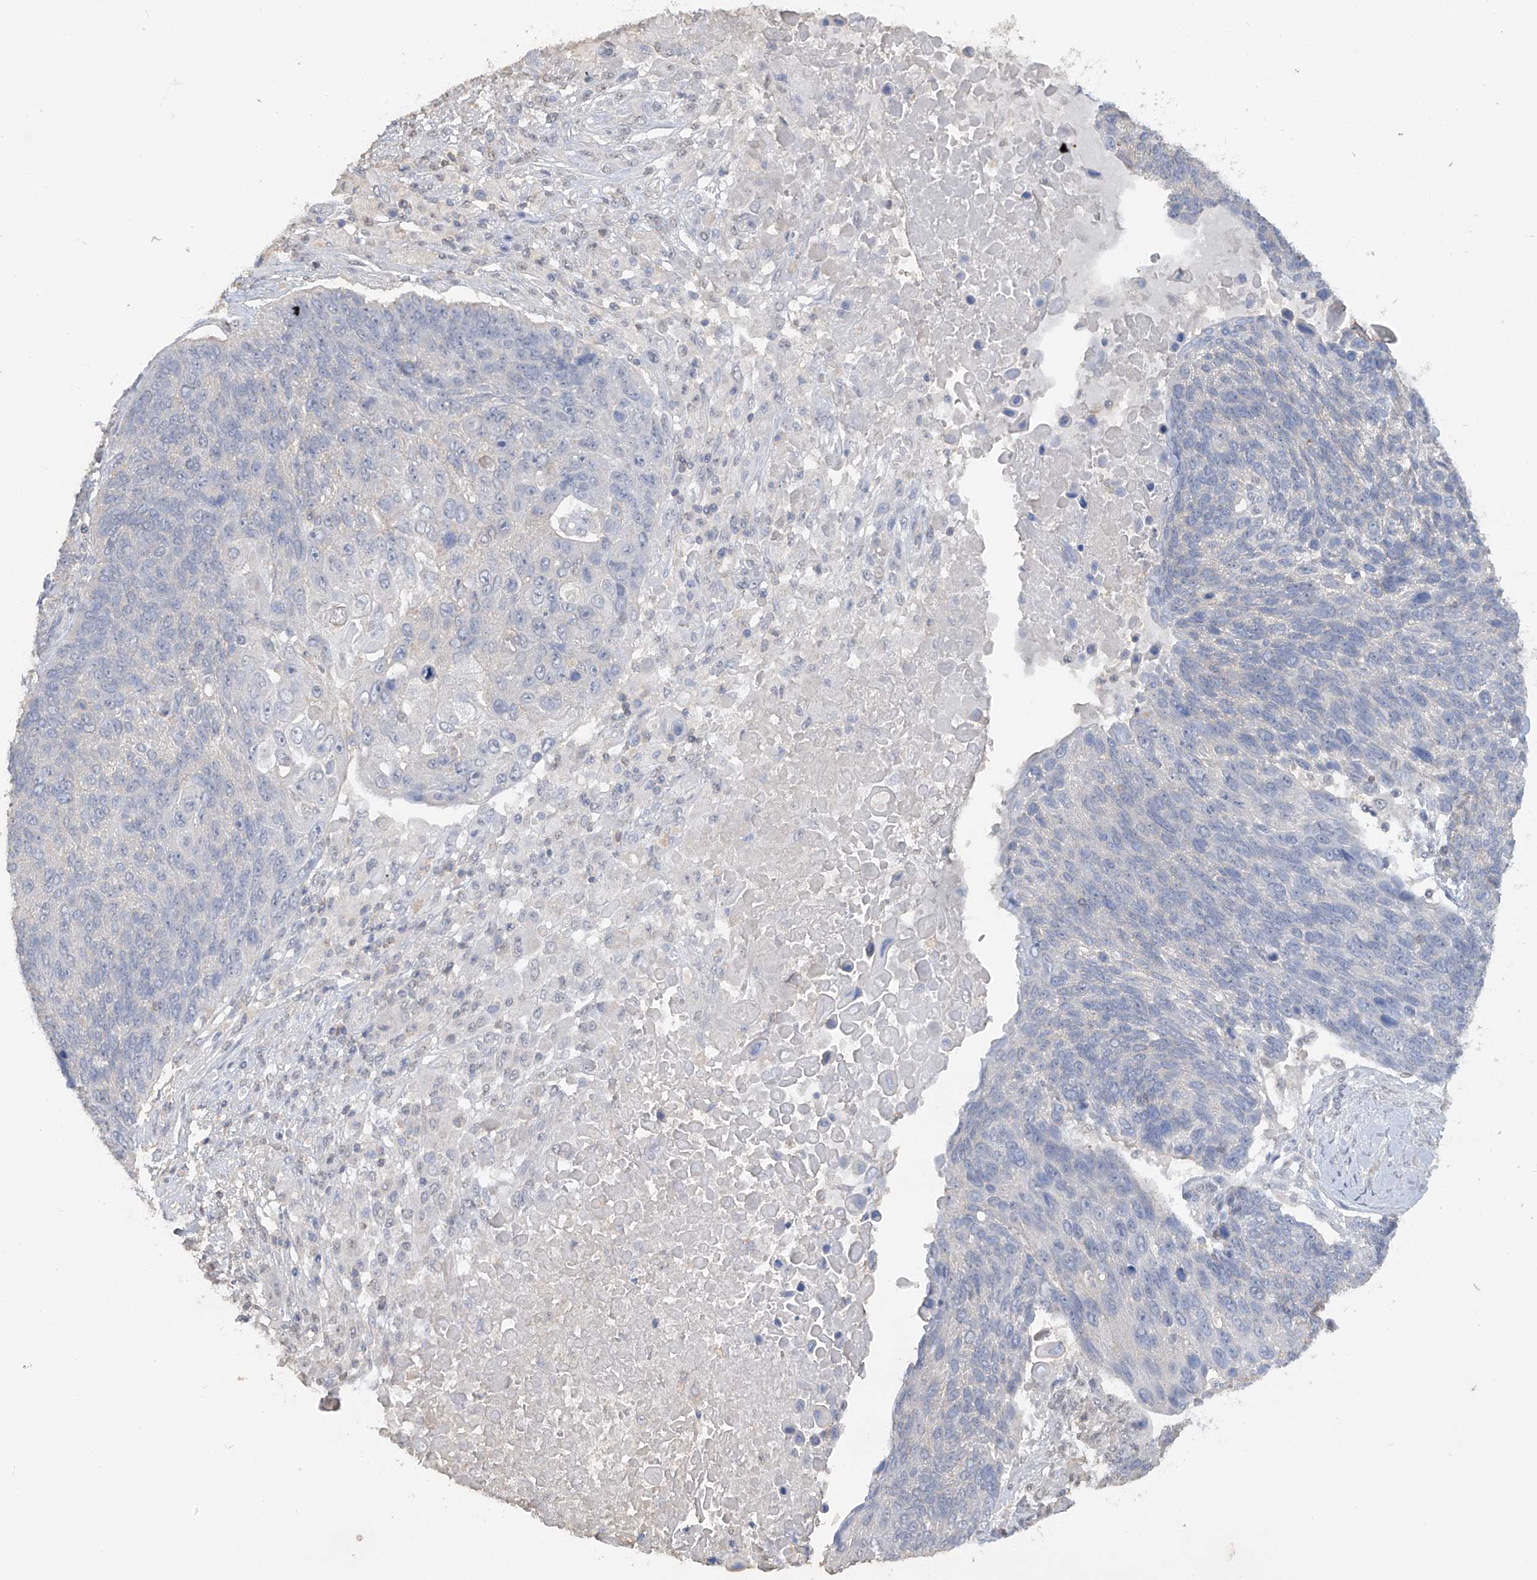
{"staining": {"intensity": "negative", "quantity": "none", "location": "none"}, "tissue": "lung cancer", "cell_type": "Tumor cells", "image_type": "cancer", "snomed": [{"axis": "morphology", "description": "Squamous cell carcinoma, NOS"}, {"axis": "topography", "description": "Lung"}], "caption": "This is an immunohistochemistry histopathology image of lung squamous cell carcinoma. There is no expression in tumor cells.", "gene": "HAS3", "patient": {"sex": "male", "age": 66}}